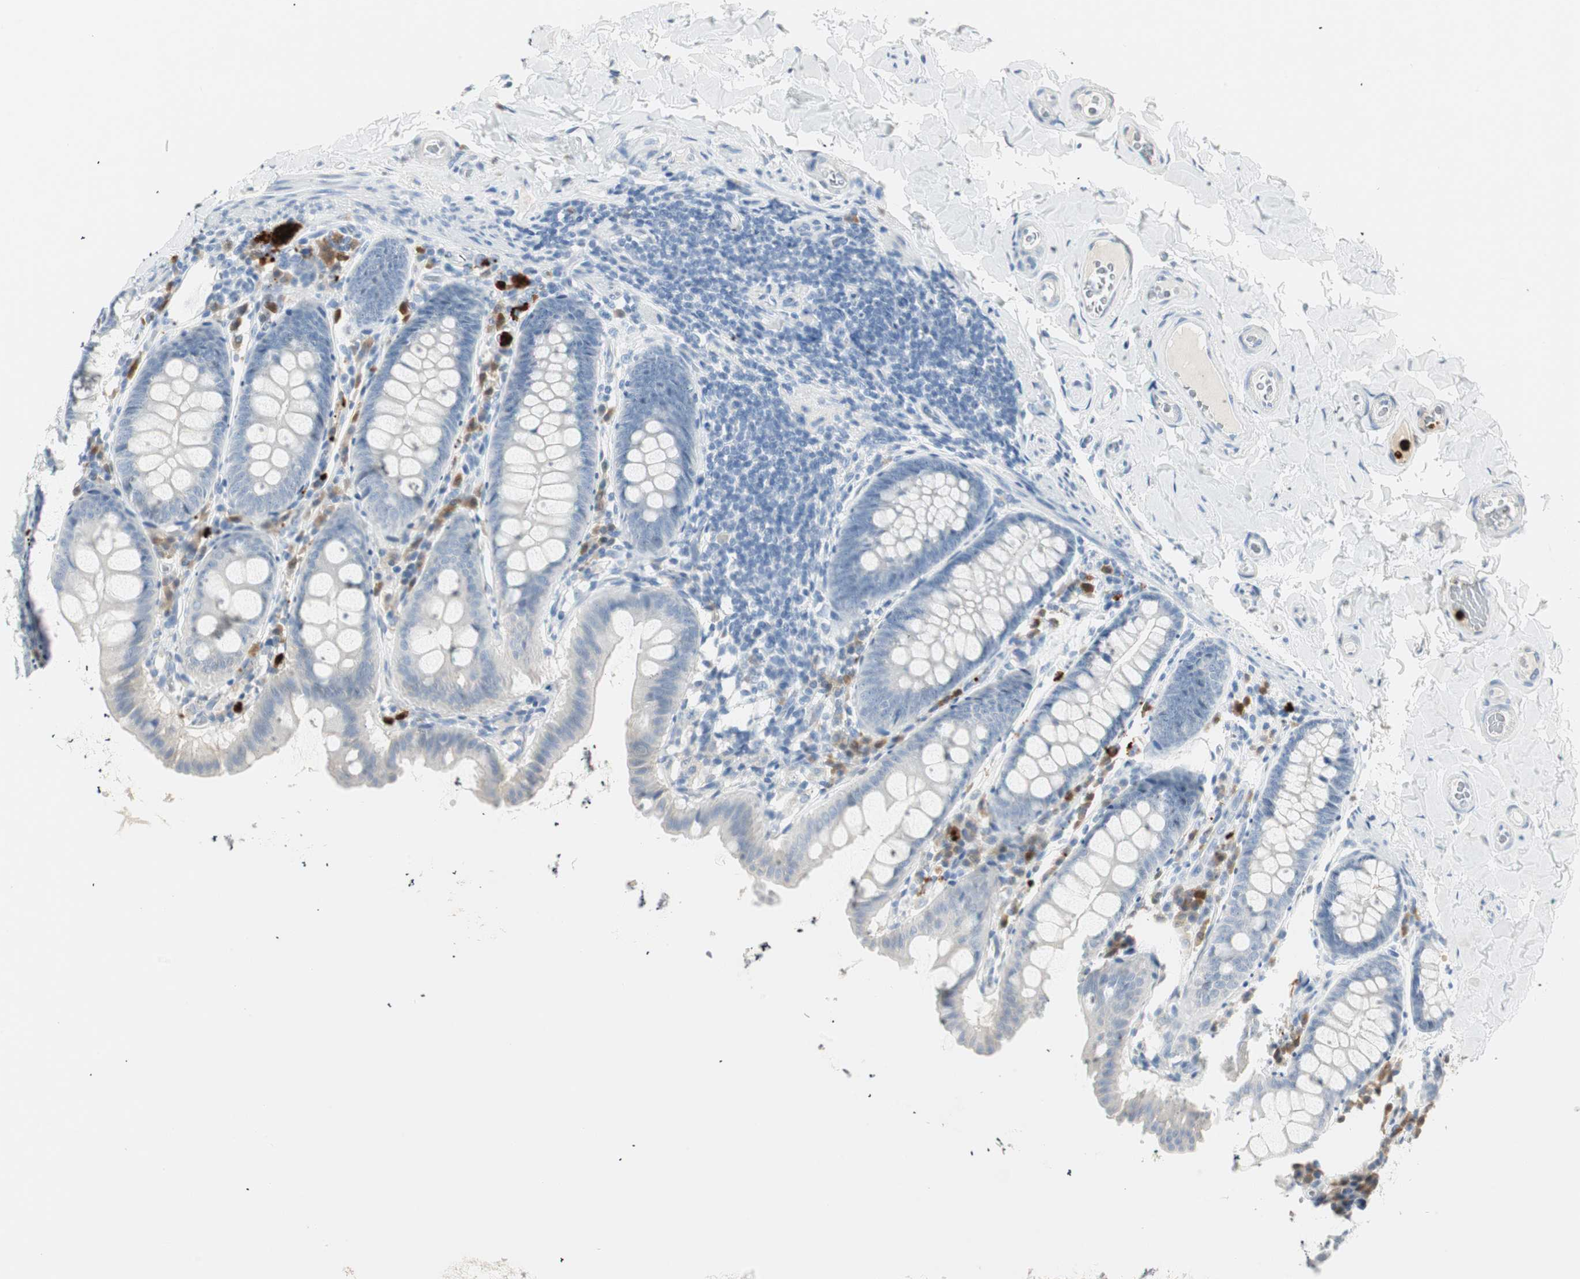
{"staining": {"intensity": "negative", "quantity": "none", "location": "none"}, "tissue": "colon", "cell_type": "Endothelial cells", "image_type": "normal", "snomed": [{"axis": "morphology", "description": "Normal tissue, NOS"}, {"axis": "topography", "description": "Colon"}], "caption": "Endothelial cells show no significant positivity in normal colon. (Stains: DAB IHC with hematoxylin counter stain, Microscopy: brightfield microscopy at high magnification).", "gene": "PRTN3", "patient": {"sex": "female", "age": 61}}